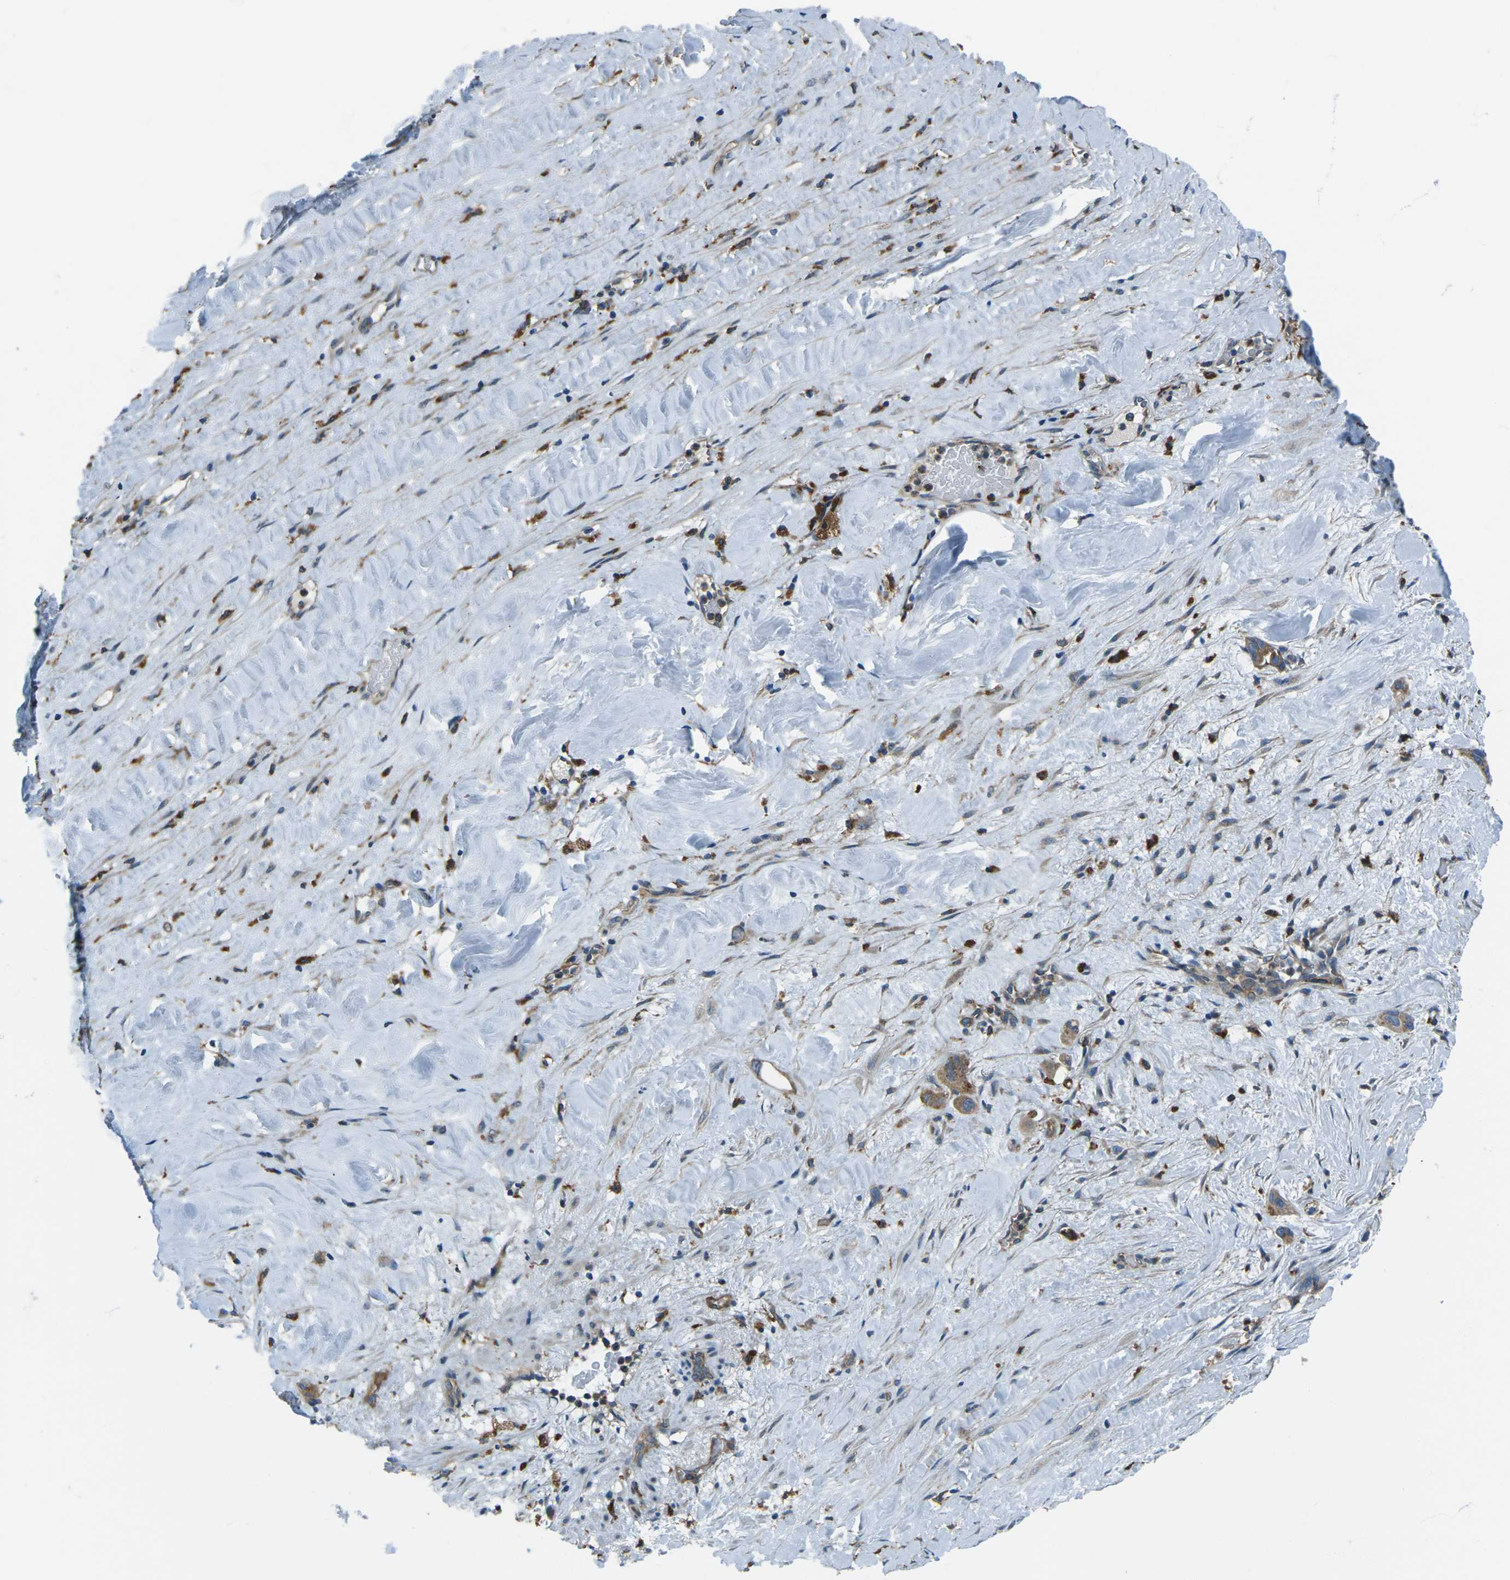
{"staining": {"intensity": "moderate", "quantity": ">75%", "location": "cytoplasmic/membranous"}, "tissue": "liver cancer", "cell_type": "Tumor cells", "image_type": "cancer", "snomed": [{"axis": "morphology", "description": "Cholangiocarcinoma"}, {"axis": "topography", "description": "Liver"}], "caption": "A photomicrograph of human liver cancer stained for a protein demonstrates moderate cytoplasmic/membranous brown staining in tumor cells.", "gene": "CDK17", "patient": {"sex": "female", "age": 65}}